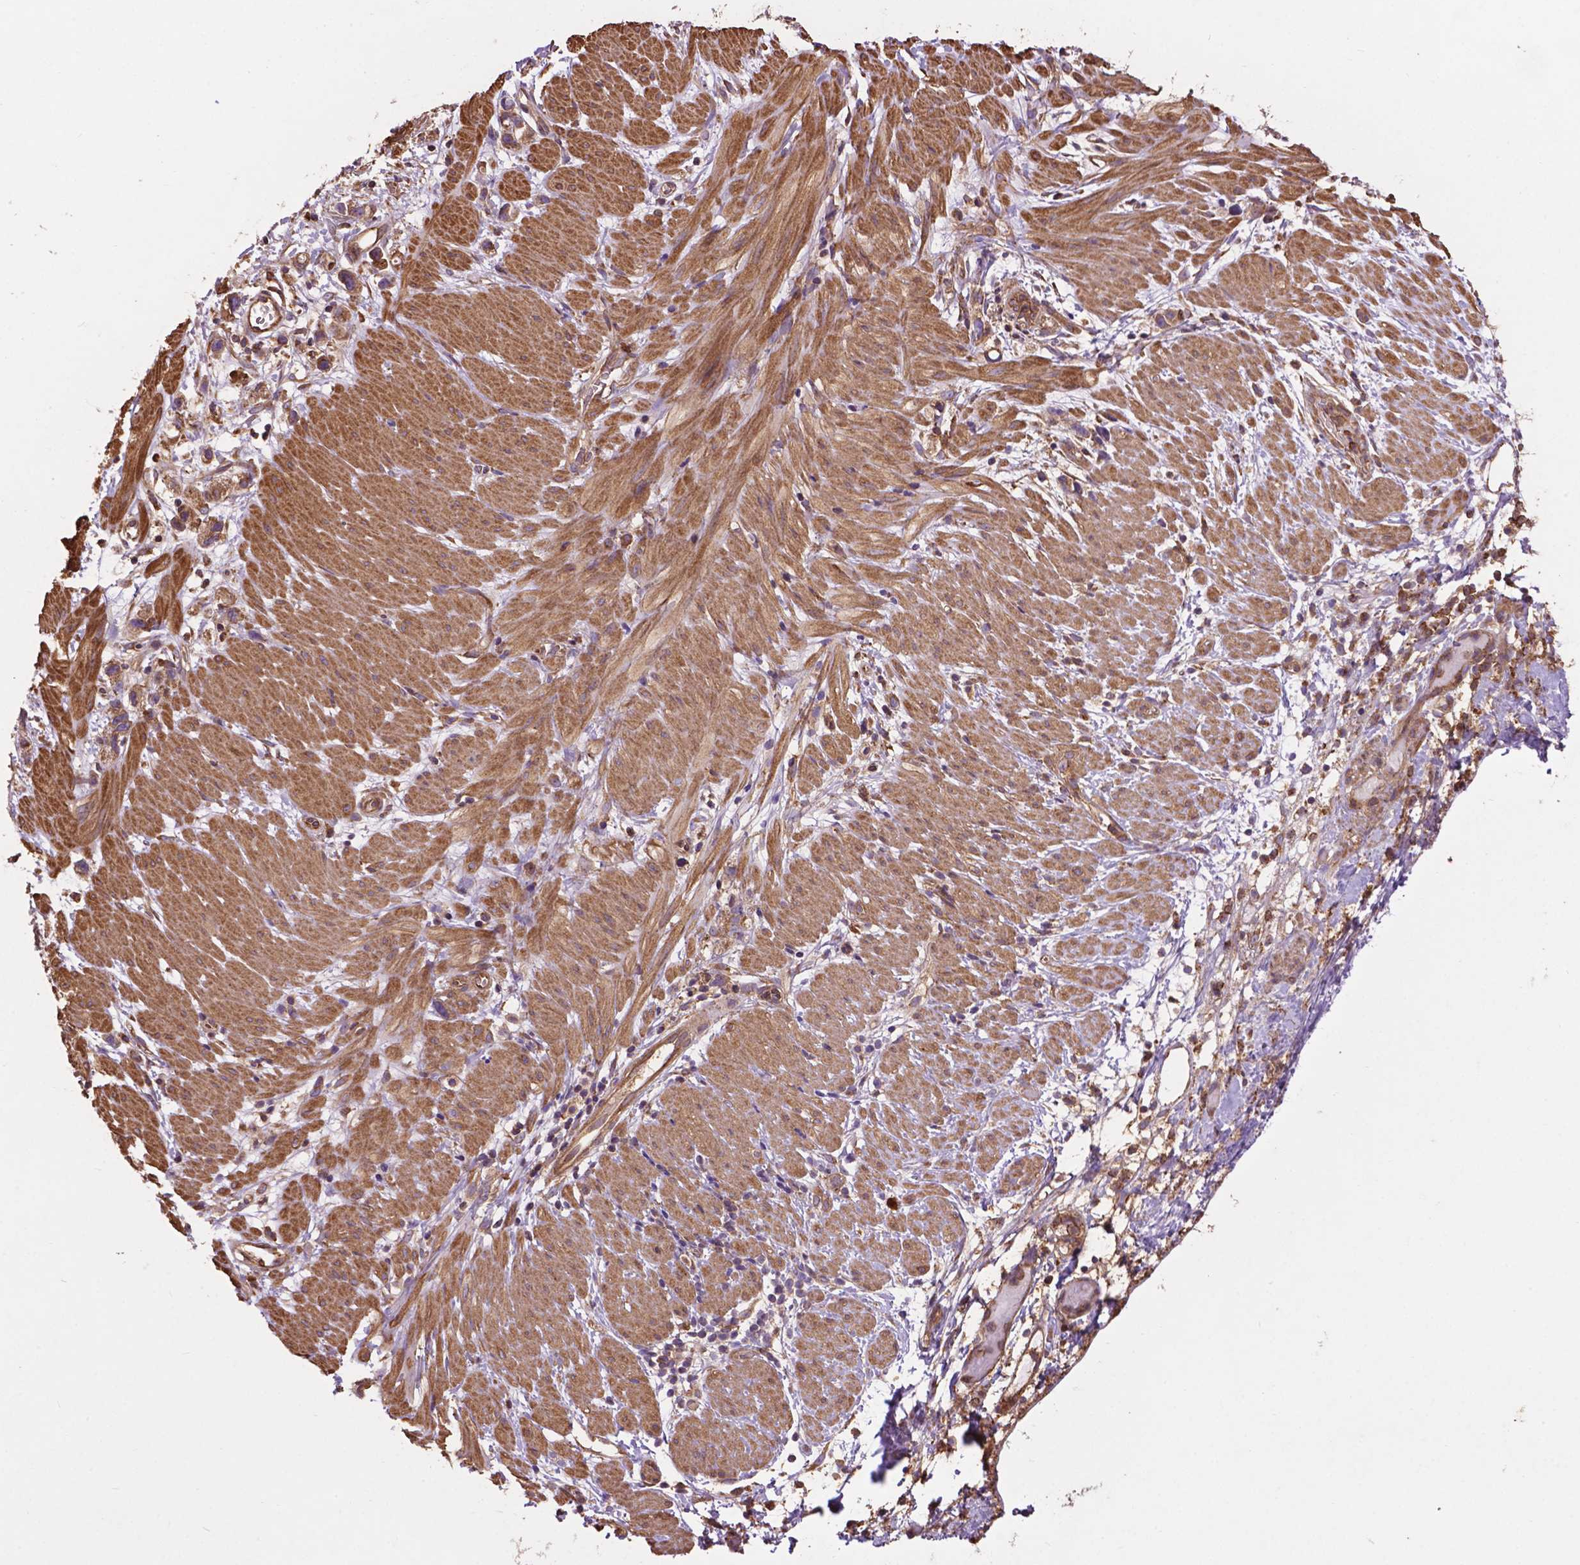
{"staining": {"intensity": "moderate", "quantity": ">75%", "location": "cytoplasmic/membranous"}, "tissue": "stomach cancer", "cell_type": "Tumor cells", "image_type": "cancer", "snomed": [{"axis": "morphology", "description": "Adenocarcinoma, NOS"}, {"axis": "topography", "description": "Stomach"}], "caption": "Protein expression analysis of stomach cancer displays moderate cytoplasmic/membranous positivity in about >75% of tumor cells.", "gene": "CCDC71L", "patient": {"sex": "female", "age": 59}}